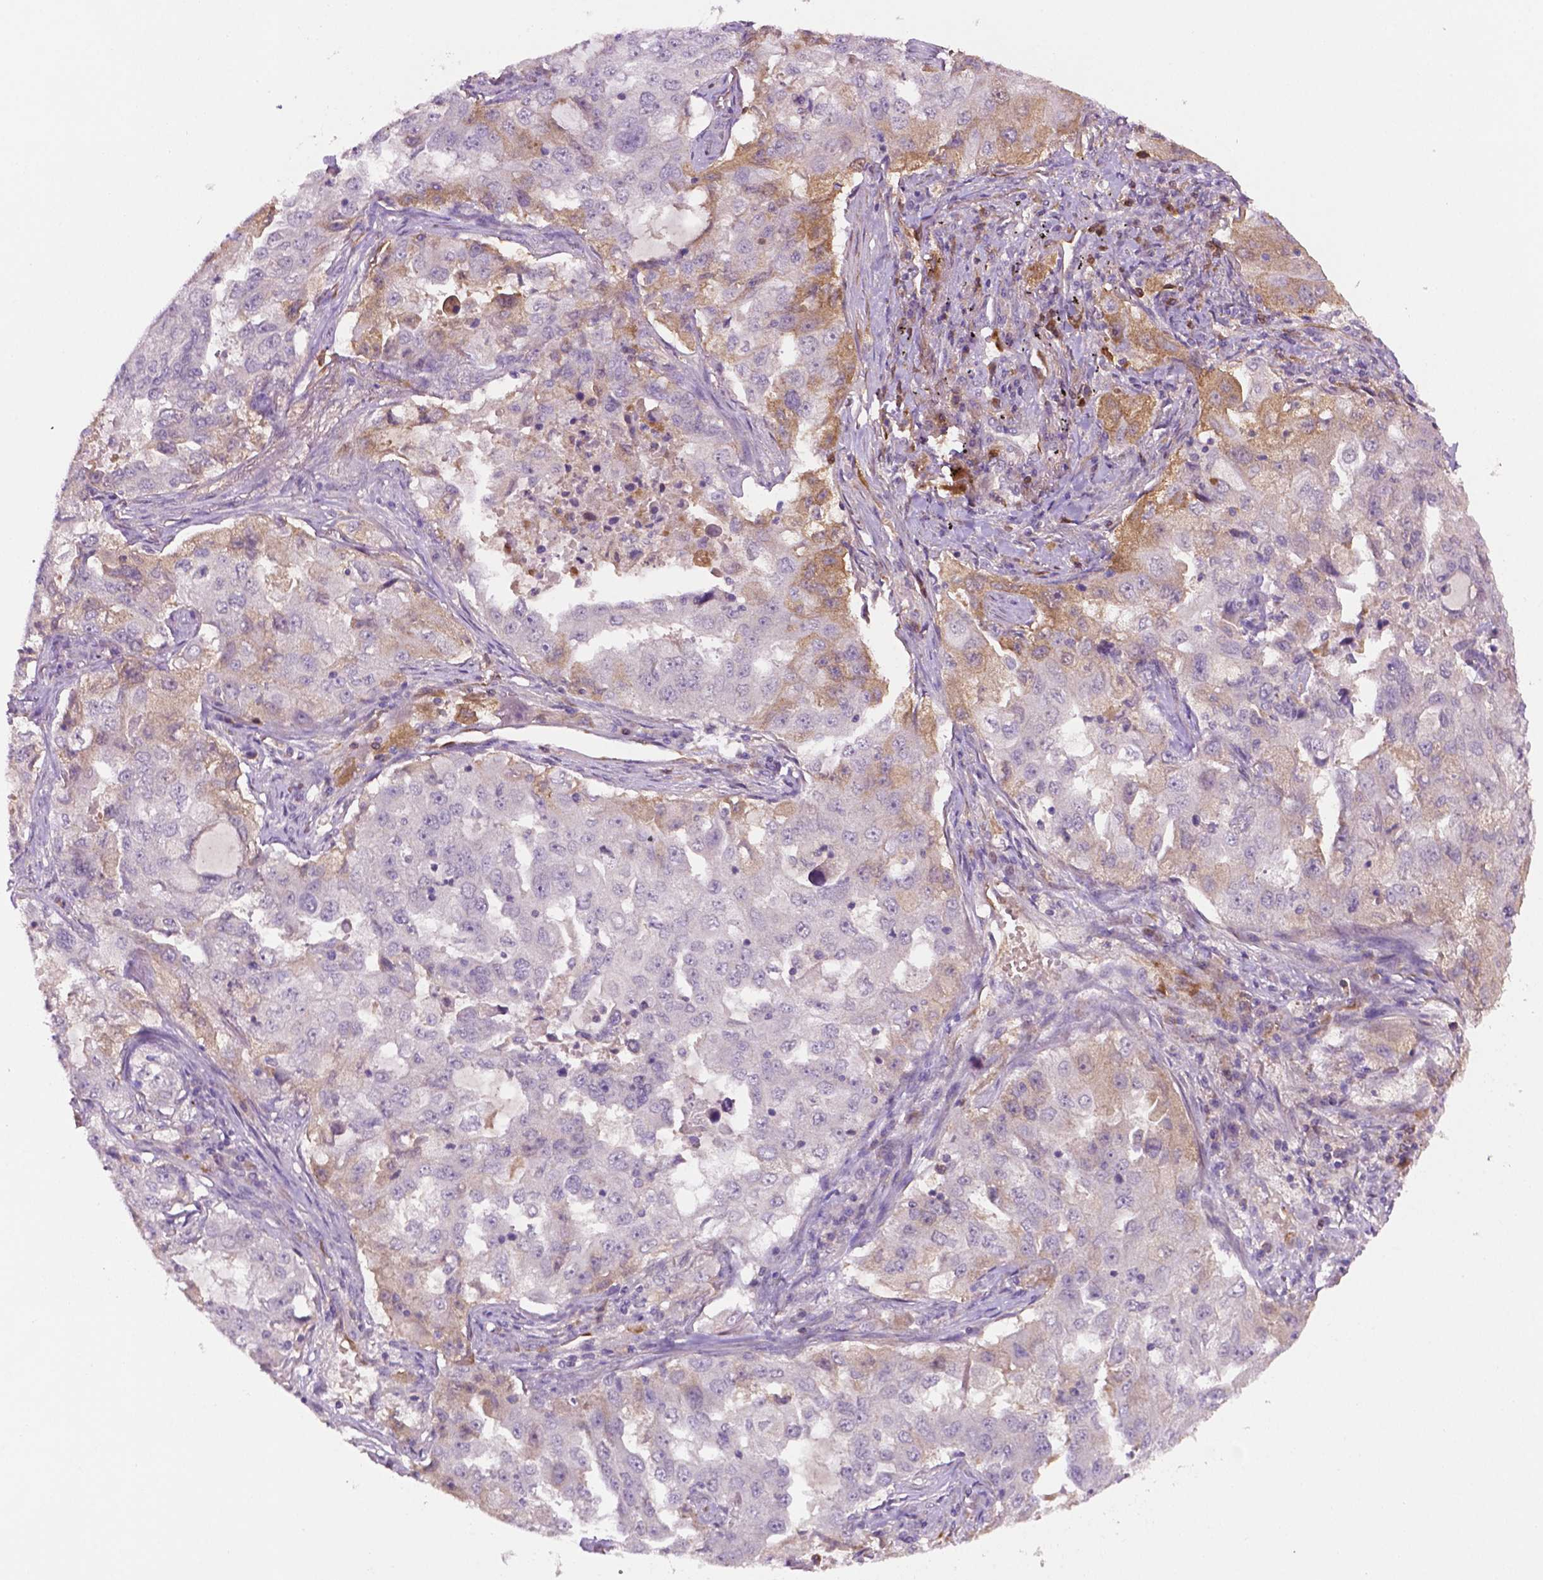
{"staining": {"intensity": "weak", "quantity": "<25%", "location": "cytoplasmic/membranous"}, "tissue": "lung cancer", "cell_type": "Tumor cells", "image_type": "cancer", "snomed": [{"axis": "morphology", "description": "Adenocarcinoma, NOS"}, {"axis": "topography", "description": "Lung"}], "caption": "DAB immunohistochemical staining of adenocarcinoma (lung) displays no significant expression in tumor cells. The staining was performed using DAB (3,3'-diaminobenzidine) to visualize the protein expression in brown, while the nuclei were stained in blue with hematoxylin (Magnification: 20x).", "gene": "FBLN1", "patient": {"sex": "female", "age": 61}}